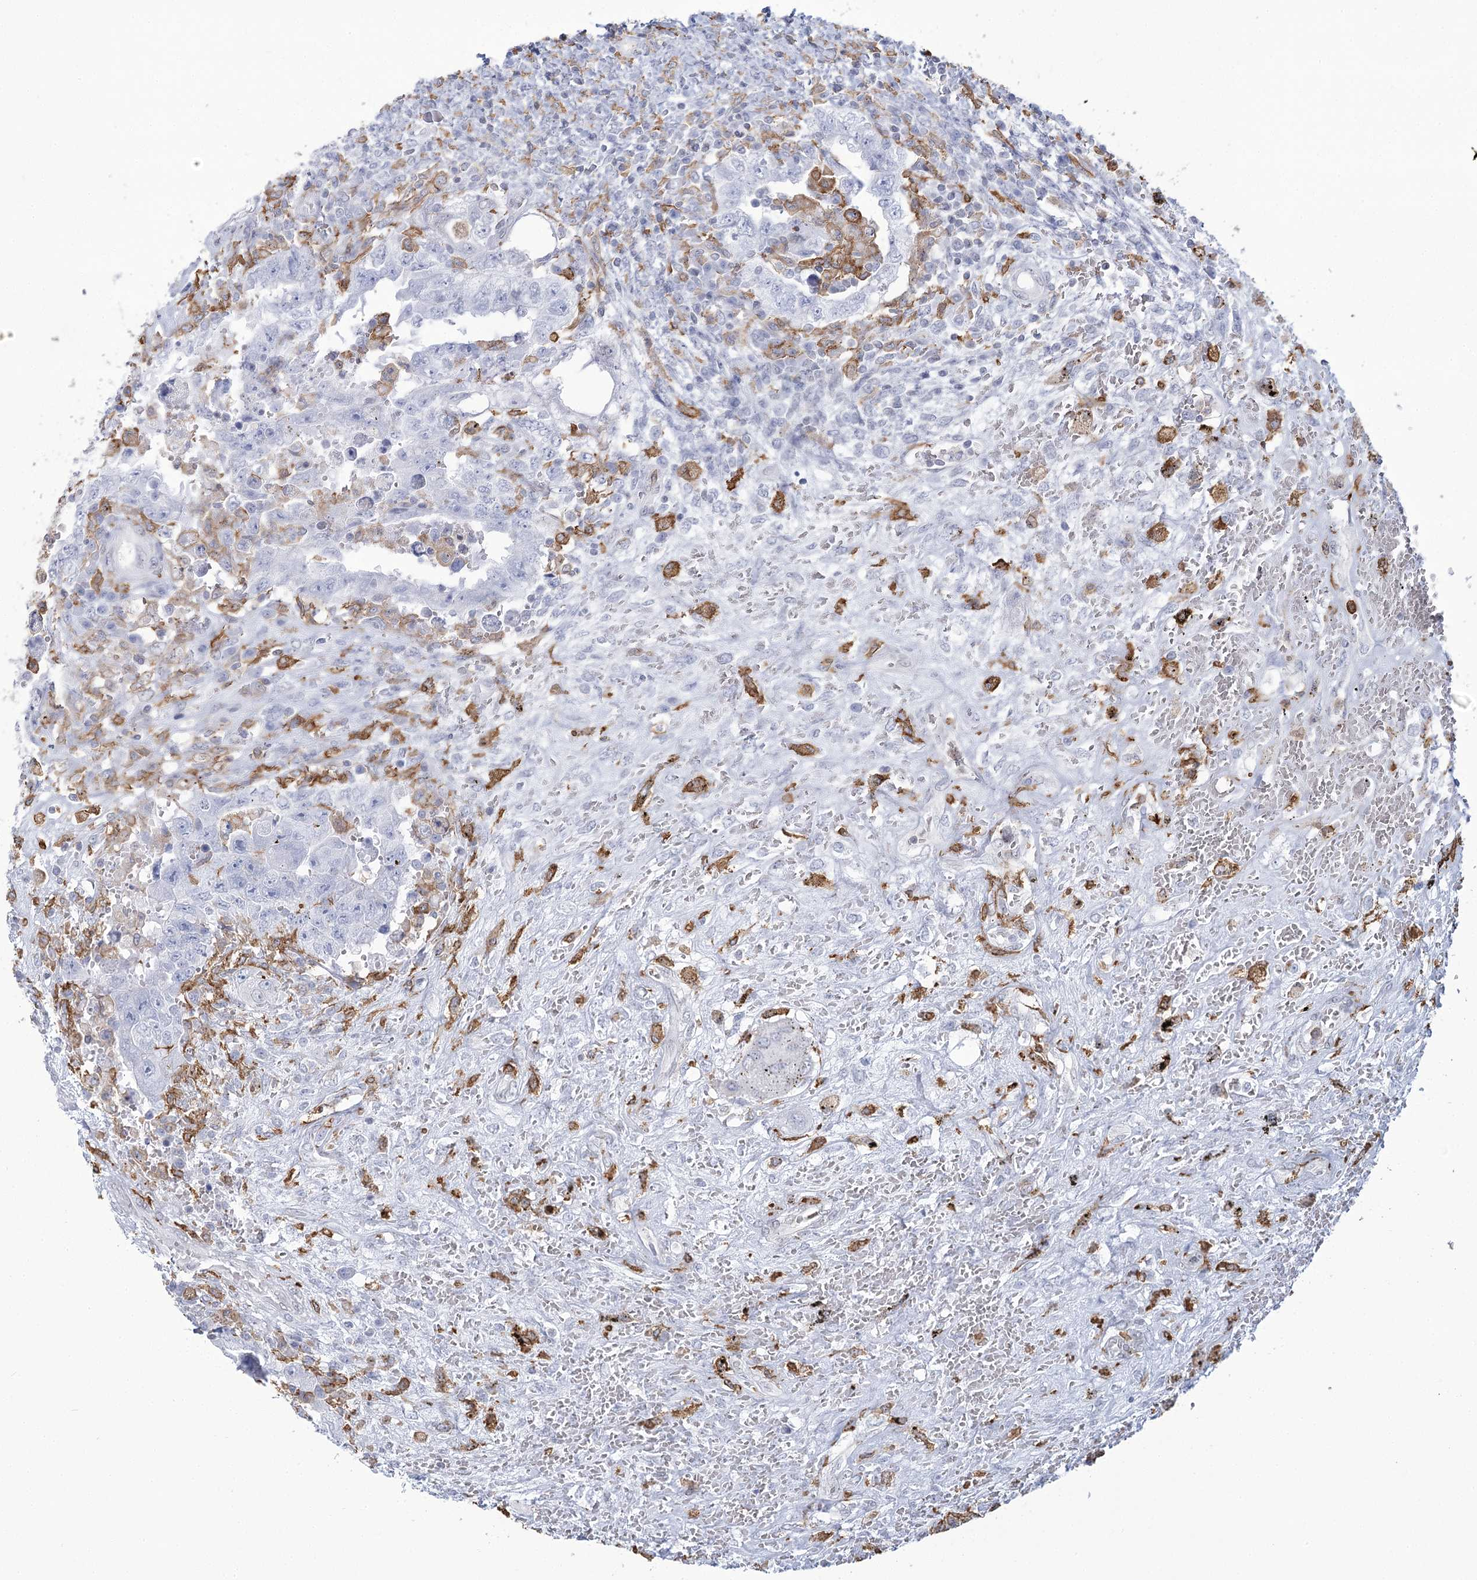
{"staining": {"intensity": "negative", "quantity": "none", "location": "none"}, "tissue": "testis cancer", "cell_type": "Tumor cells", "image_type": "cancer", "snomed": [{"axis": "morphology", "description": "Carcinoma, Embryonal, NOS"}, {"axis": "topography", "description": "Testis"}], "caption": "Micrograph shows no significant protein staining in tumor cells of embryonal carcinoma (testis).", "gene": "C11orf1", "patient": {"sex": "male", "age": 26}}